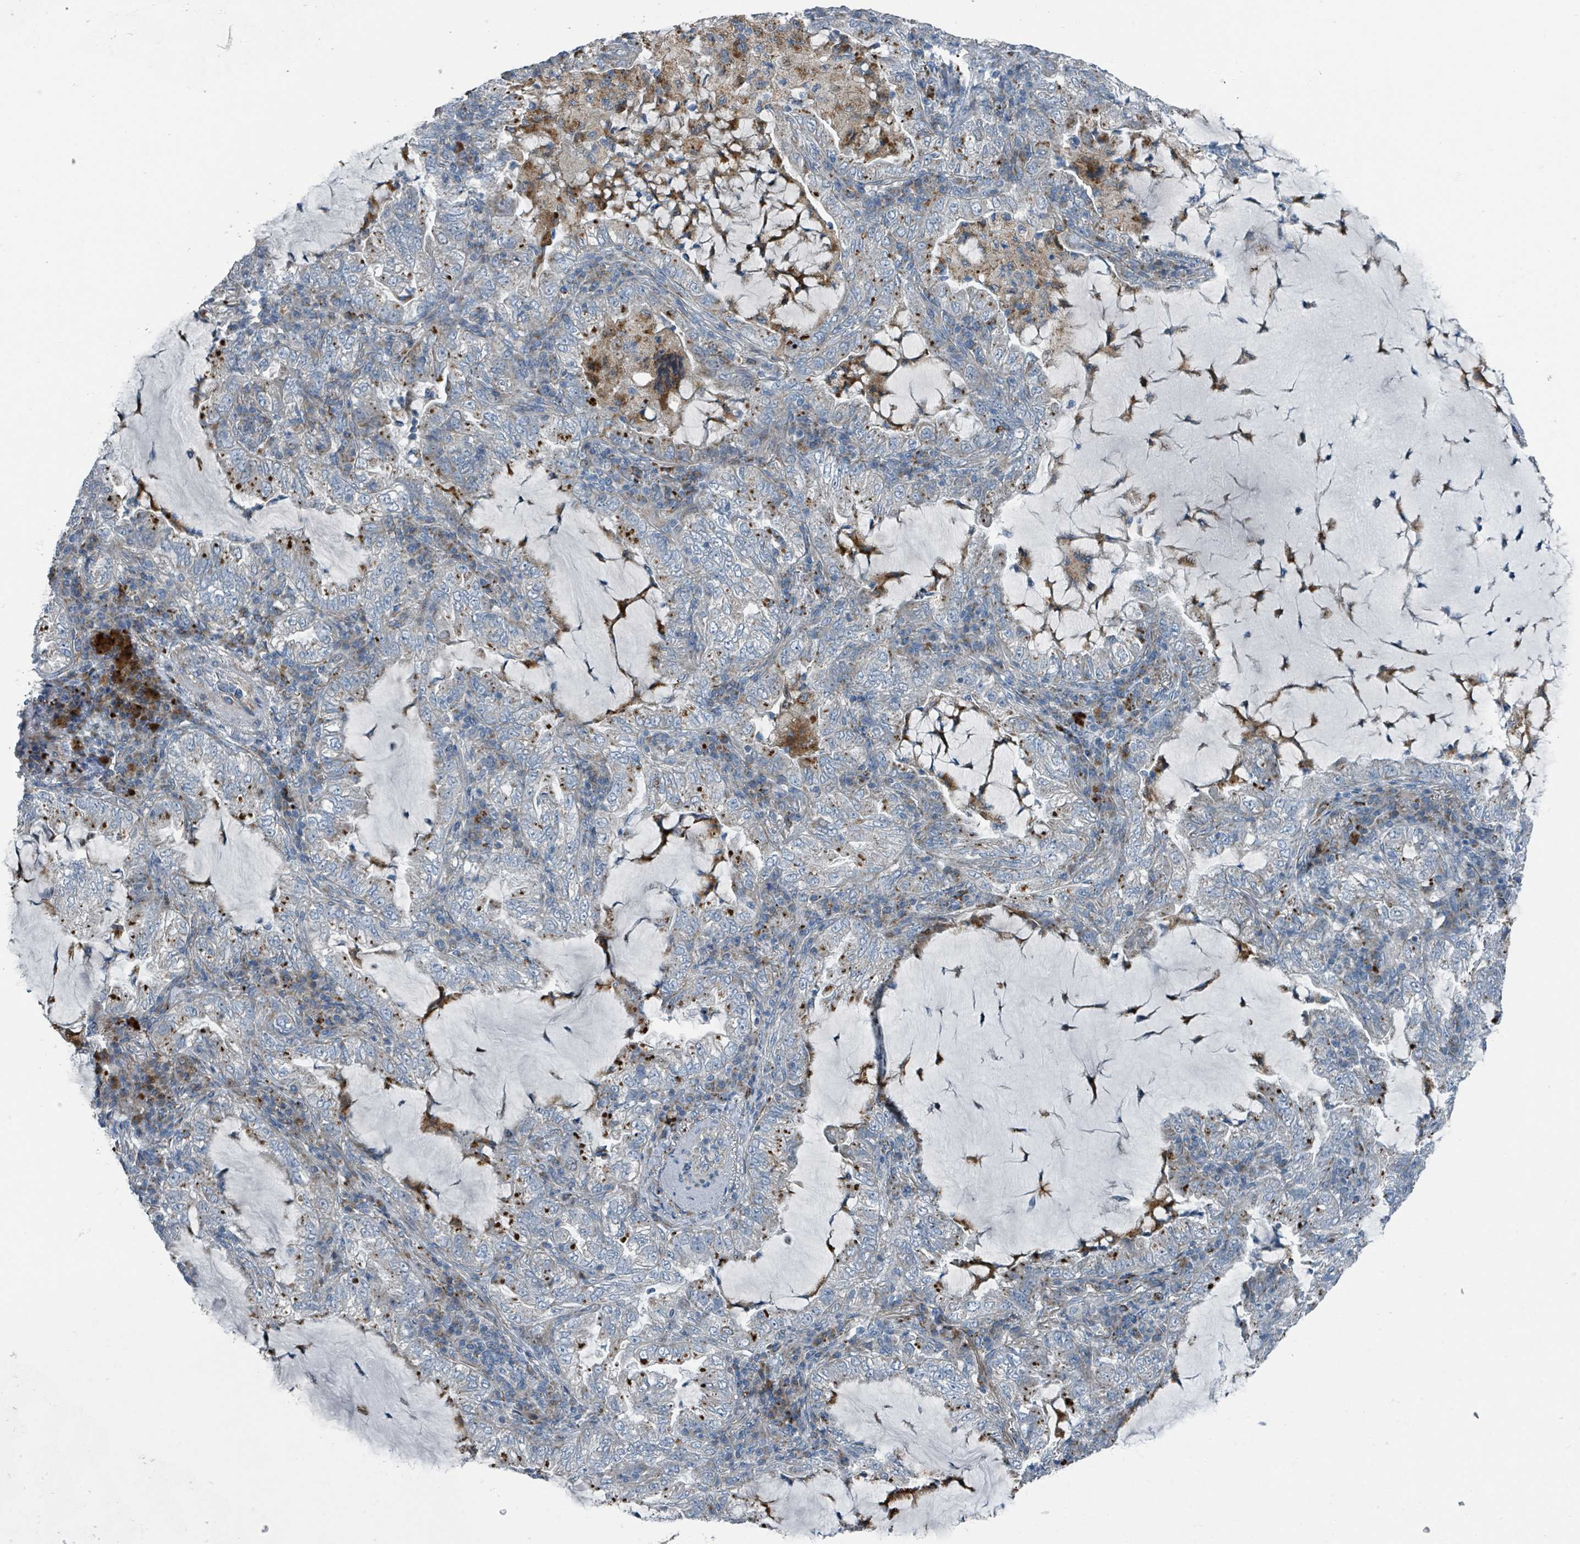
{"staining": {"intensity": "negative", "quantity": "none", "location": "none"}, "tissue": "lung cancer", "cell_type": "Tumor cells", "image_type": "cancer", "snomed": [{"axis": "morphology", "description": "Adenocarcinoma, NOS"}, {"axis": "topography", "description": "Lung"}], "caption": "Adenocarcinoma (lung) stained for a protein using immunohistochemistry displays no positivity tumor cells.", "gene": "DIPK2A", "patient": {"sex": "female", "age": 73}}